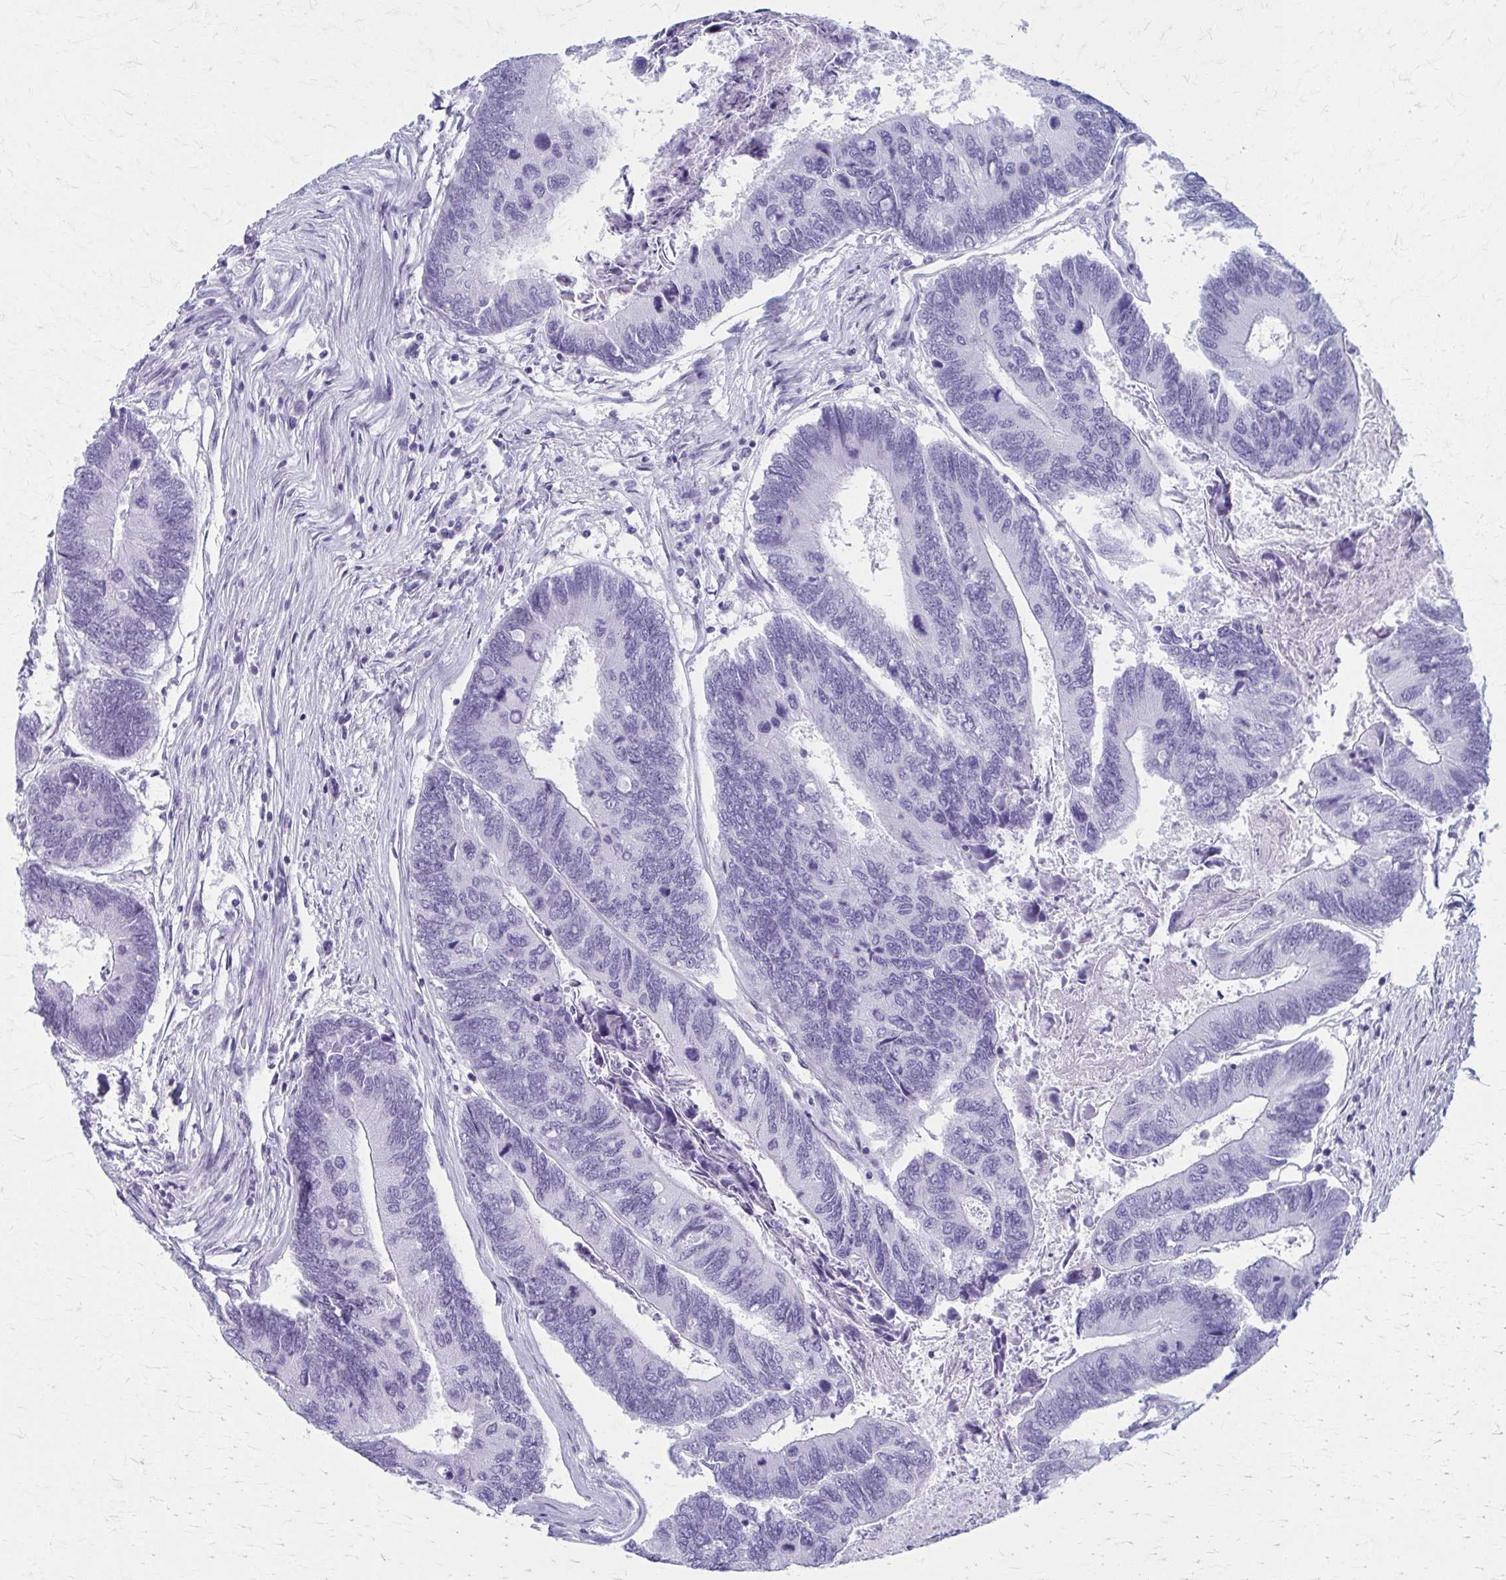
{"staining": {"intensity": "negative", "quantity": "none", "location": "none"}, "tissue": "colorectal cancer", "cell_type": "Tumor cells", "image_type": "cancer", "snomed": [{"axis": "morphology", "description": "Adenocarcinoma, NOS"}, {"axis": "topography", "description": "Colon"}], "caption": "DAB immunohistochemical staining of human colorectal adenocarcinoma exhibits no significant positivity in tumor cells.", "gene": "CELF5", "patient": {"sex": "female", "age": 67}}